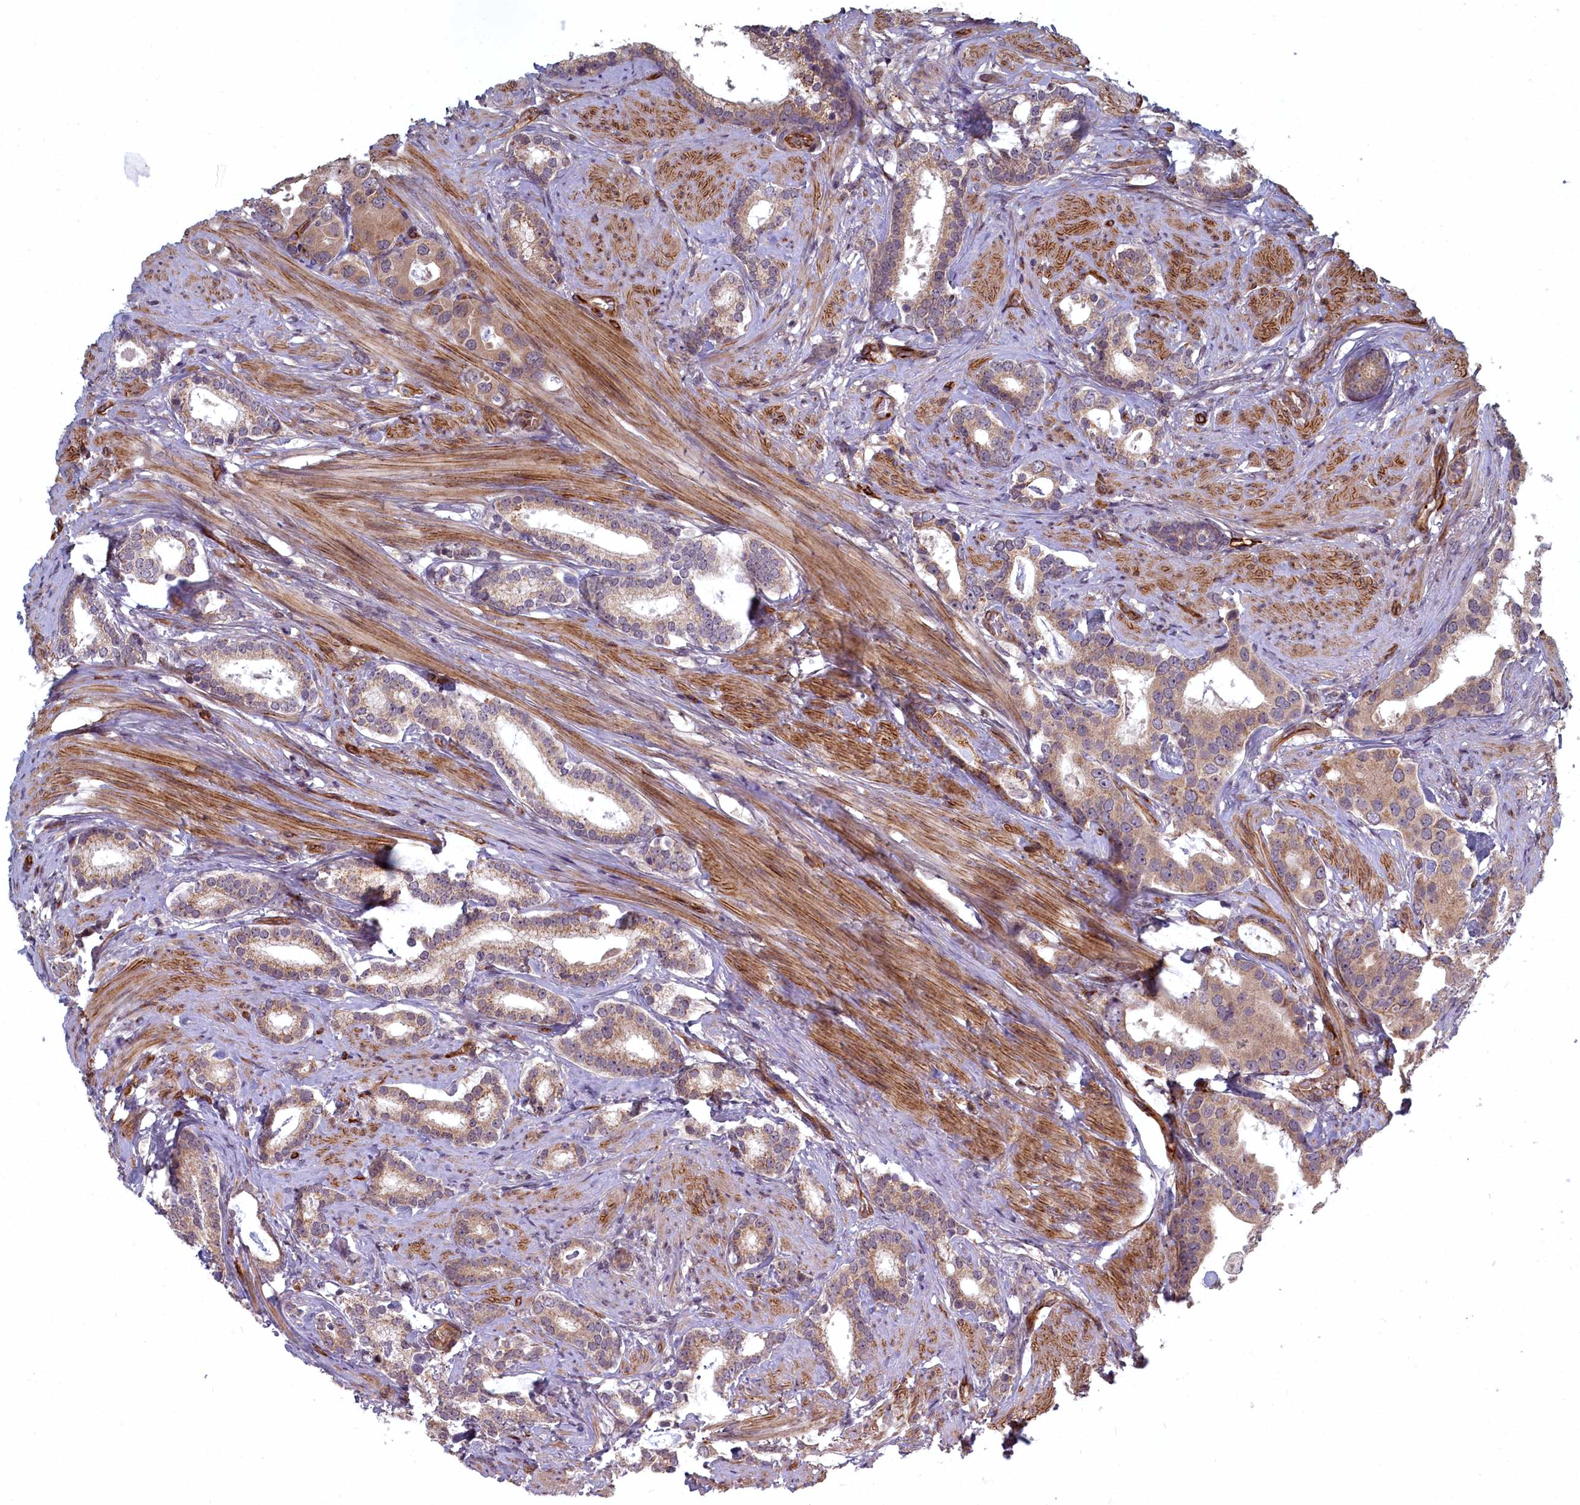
{"staining": {"intensity": "moderate", "quantity": ">75%", "location": "cytoplasmic/membranous"}, "tissue": "prostate cancer", "cell_type": "Tumor cells", "image_type": "cancer", "snomed": [{"axis": "morphology", "description": "Adenocarcinoma, Low grade"}, {"axis": "topography", "description": "Prostate"}], "caption": "This micrograph displays immunohistochemistry (IHC) staining of human prostate low-grade adenocarcinoma, with medium moderate cytoplasmic/membranous positivity in about >75% of tumor cells.", "gene": "TSPYL4", "patient": {"sex": "male", "age": 71}}